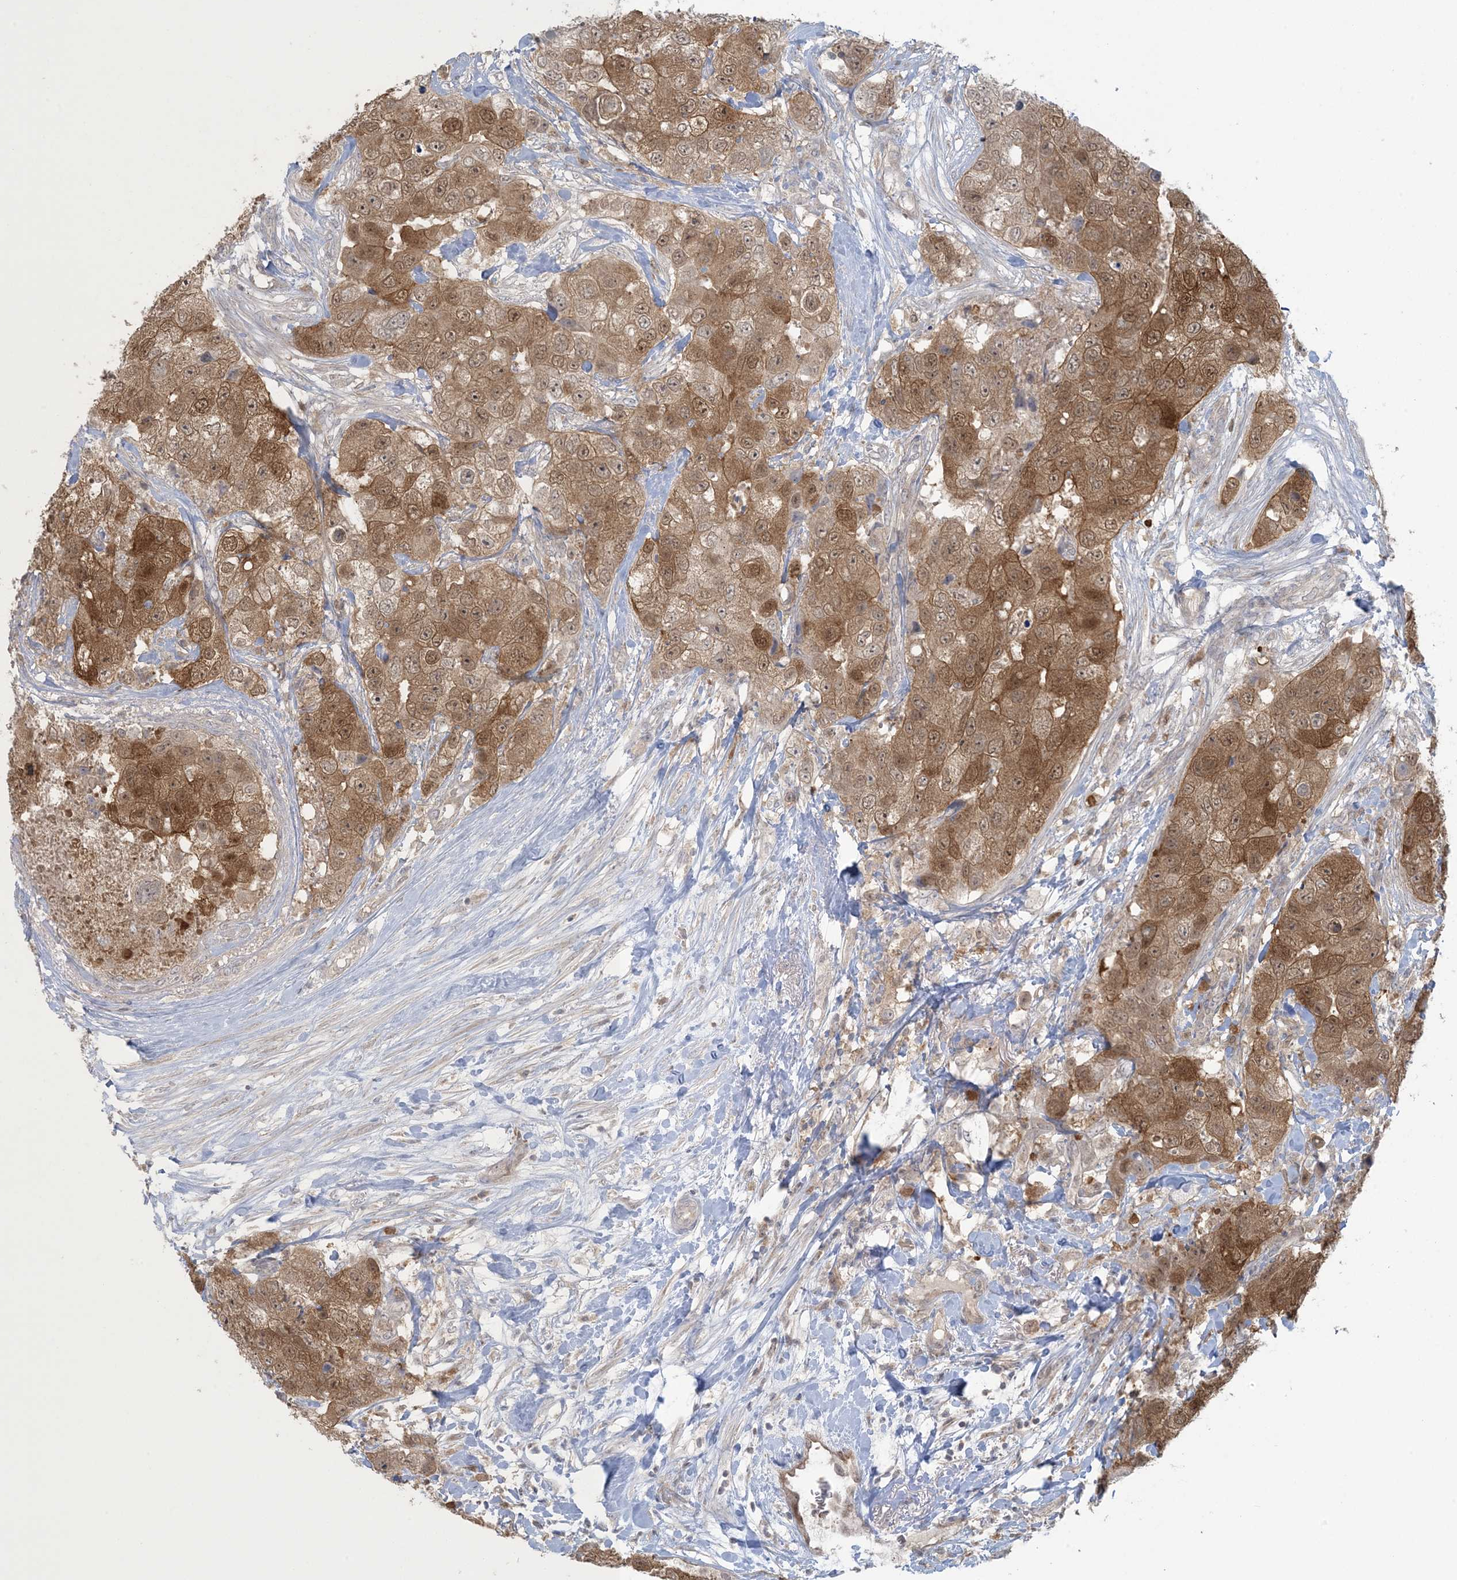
{"staining": {"intensity": "moderate", "quantity": ">75%", "location": "cytoplasmic/membranous,nuclear"}, "tissue": "breast cancer", "cell_type": "Tumor cells", "image_type": "cancer", "snomed": [{"axis": "morphology", "description": "Duct carcinoma"}, {"axis": "topography", "description": "Breast"}], "caption": "Protein expression by IHC displays moderate cytoplasmic/membranous and nuclear staining in about >75% of tumor cells in infiltrating ductal carcinoma (breast).", "gene": "NRBP2", "patient": {"sex": "female", "age": 62}}